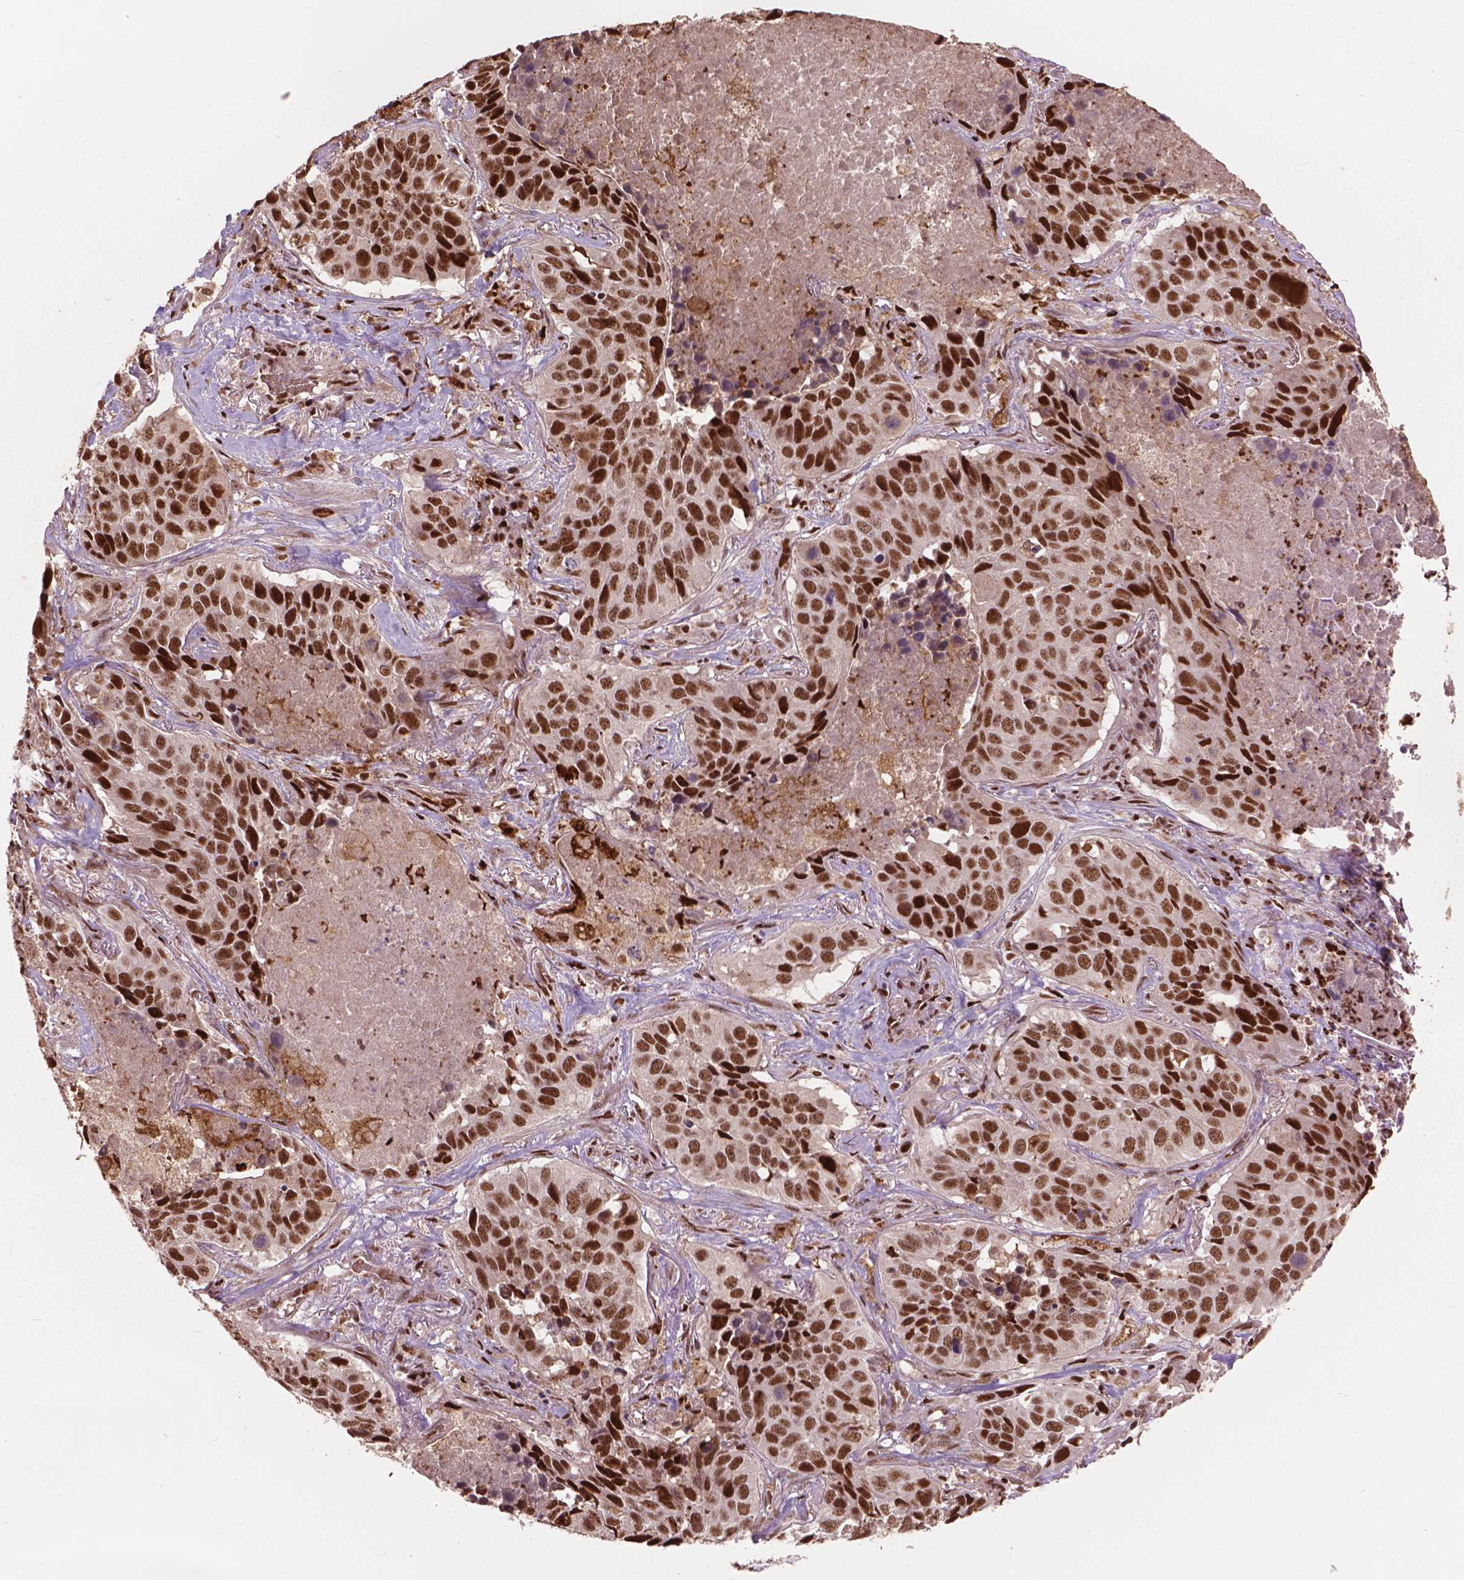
{"staining": {"intensity": "strong", "quantity": ">75%", "location": "nuclear"}, "tissue": "lung cancer", "cell_type": "Tumor cells", "image_type": "cancer", "snomed": [{"axis": "morphology", "description": "Normal tissue, NOS"}, {"axis": "morphology", "description": "Squamous cell carcinoma, NOS"}, {"axis": "topography", "description": "Bronchus"}, {"axis": "topography", "description": "Lung"}], "caption": "DAB (3,3'-diaminobenzidine) immunohistochemical staining of squamous cell carcinoma (lung) exhibits strong nuclear protein staining in approximately >75% of tumor cells.", "gene": "ANP32B", "patient": {"sex": "male", "age": 64}}